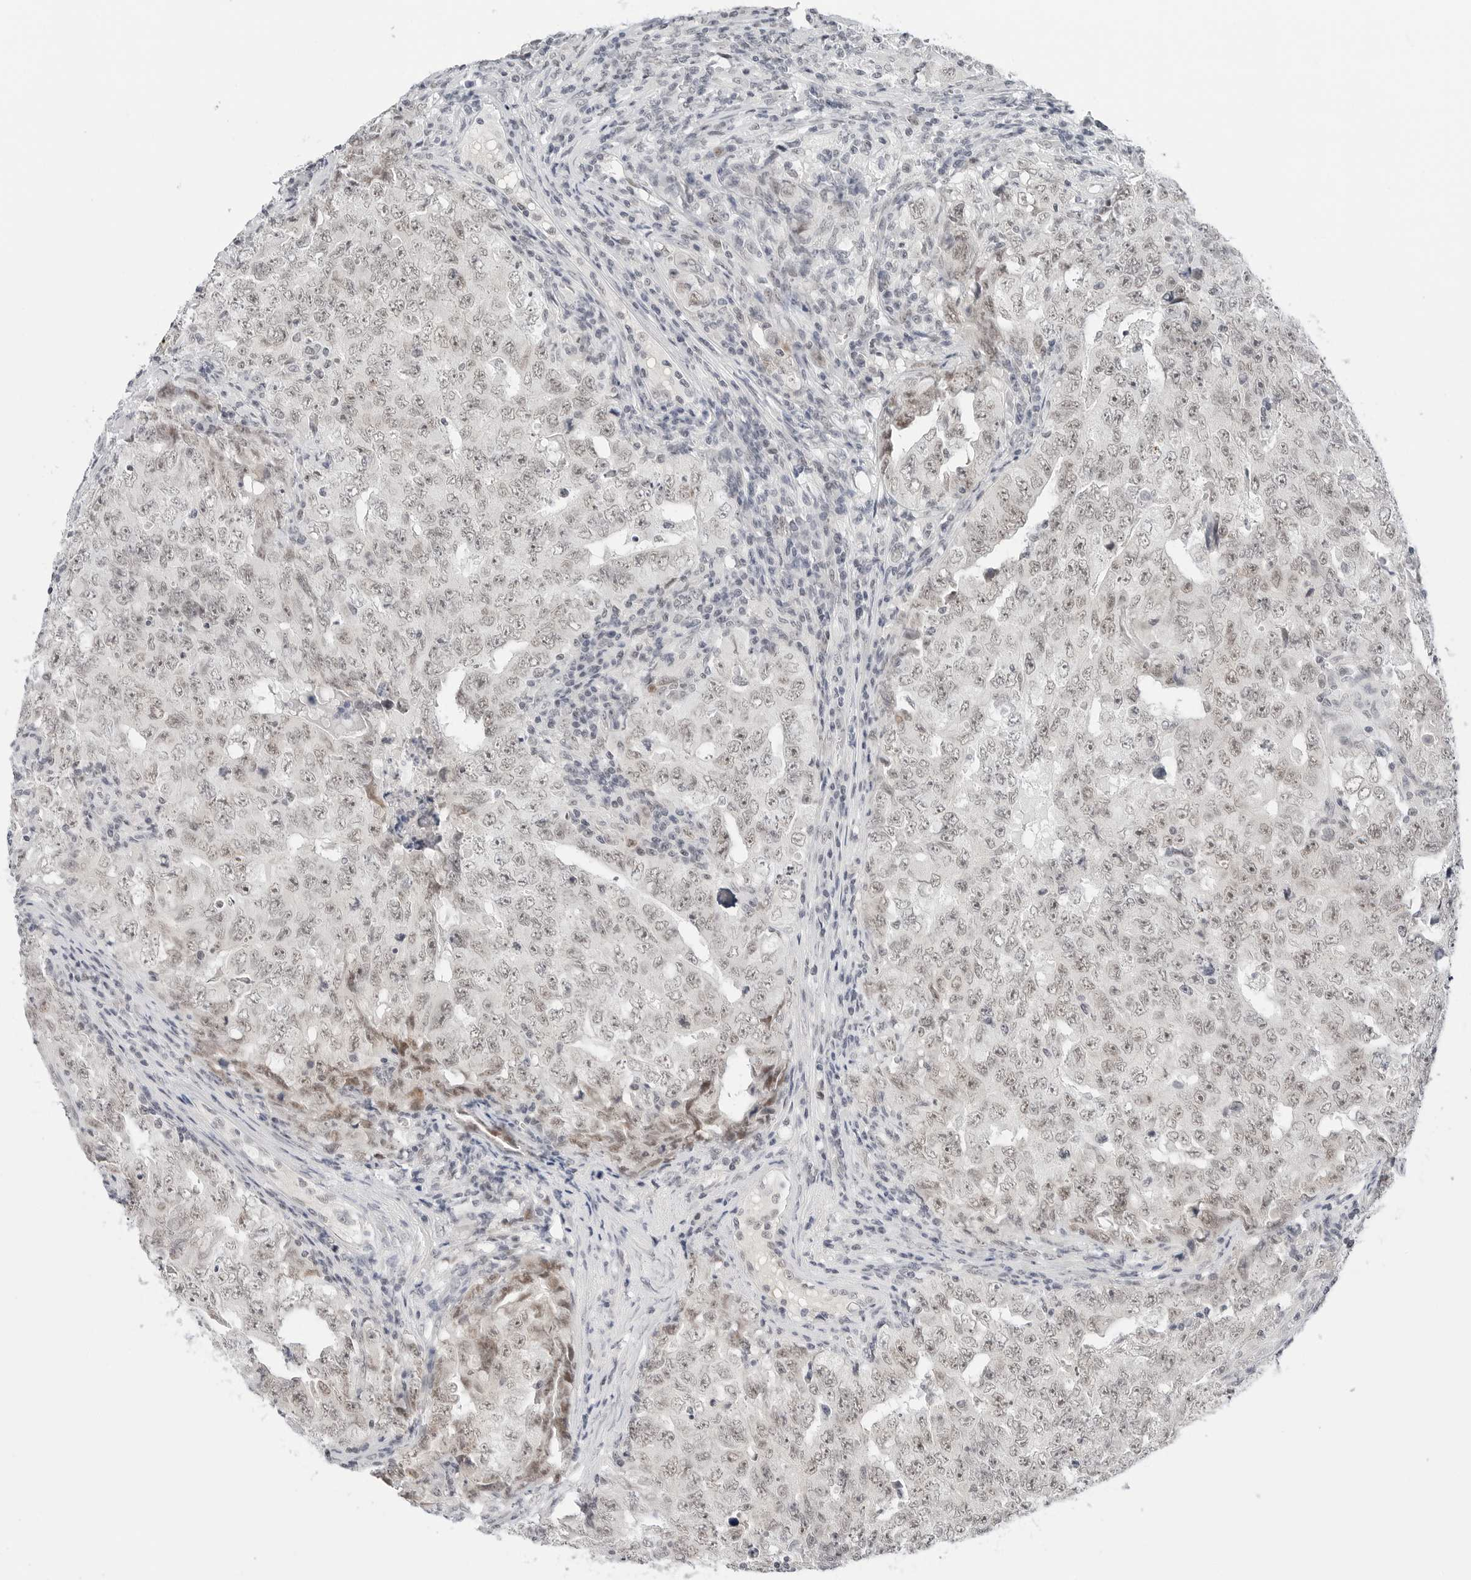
{"staining": {"intensity": "weak", "quantity": ">75%", "location": "nuclear"}, "tissue": "testis cancer", "cell_type": "Tumor cells", "image_type": "cancer", "snomed": [{"axis": "morphology", "description": "Carcinoma, Embryonal, NOS"}, {"axis": "topography", "description": "Testis"}], "caption": "A high-resolution histopathology image shows immunohistochemistry staining of testis embryonal carcinoma, which exhibits weak nuclear expression in about >75% of tumor cells.", "gene": "TSEN2", "patient": {"sex": "male", "age": 26}}